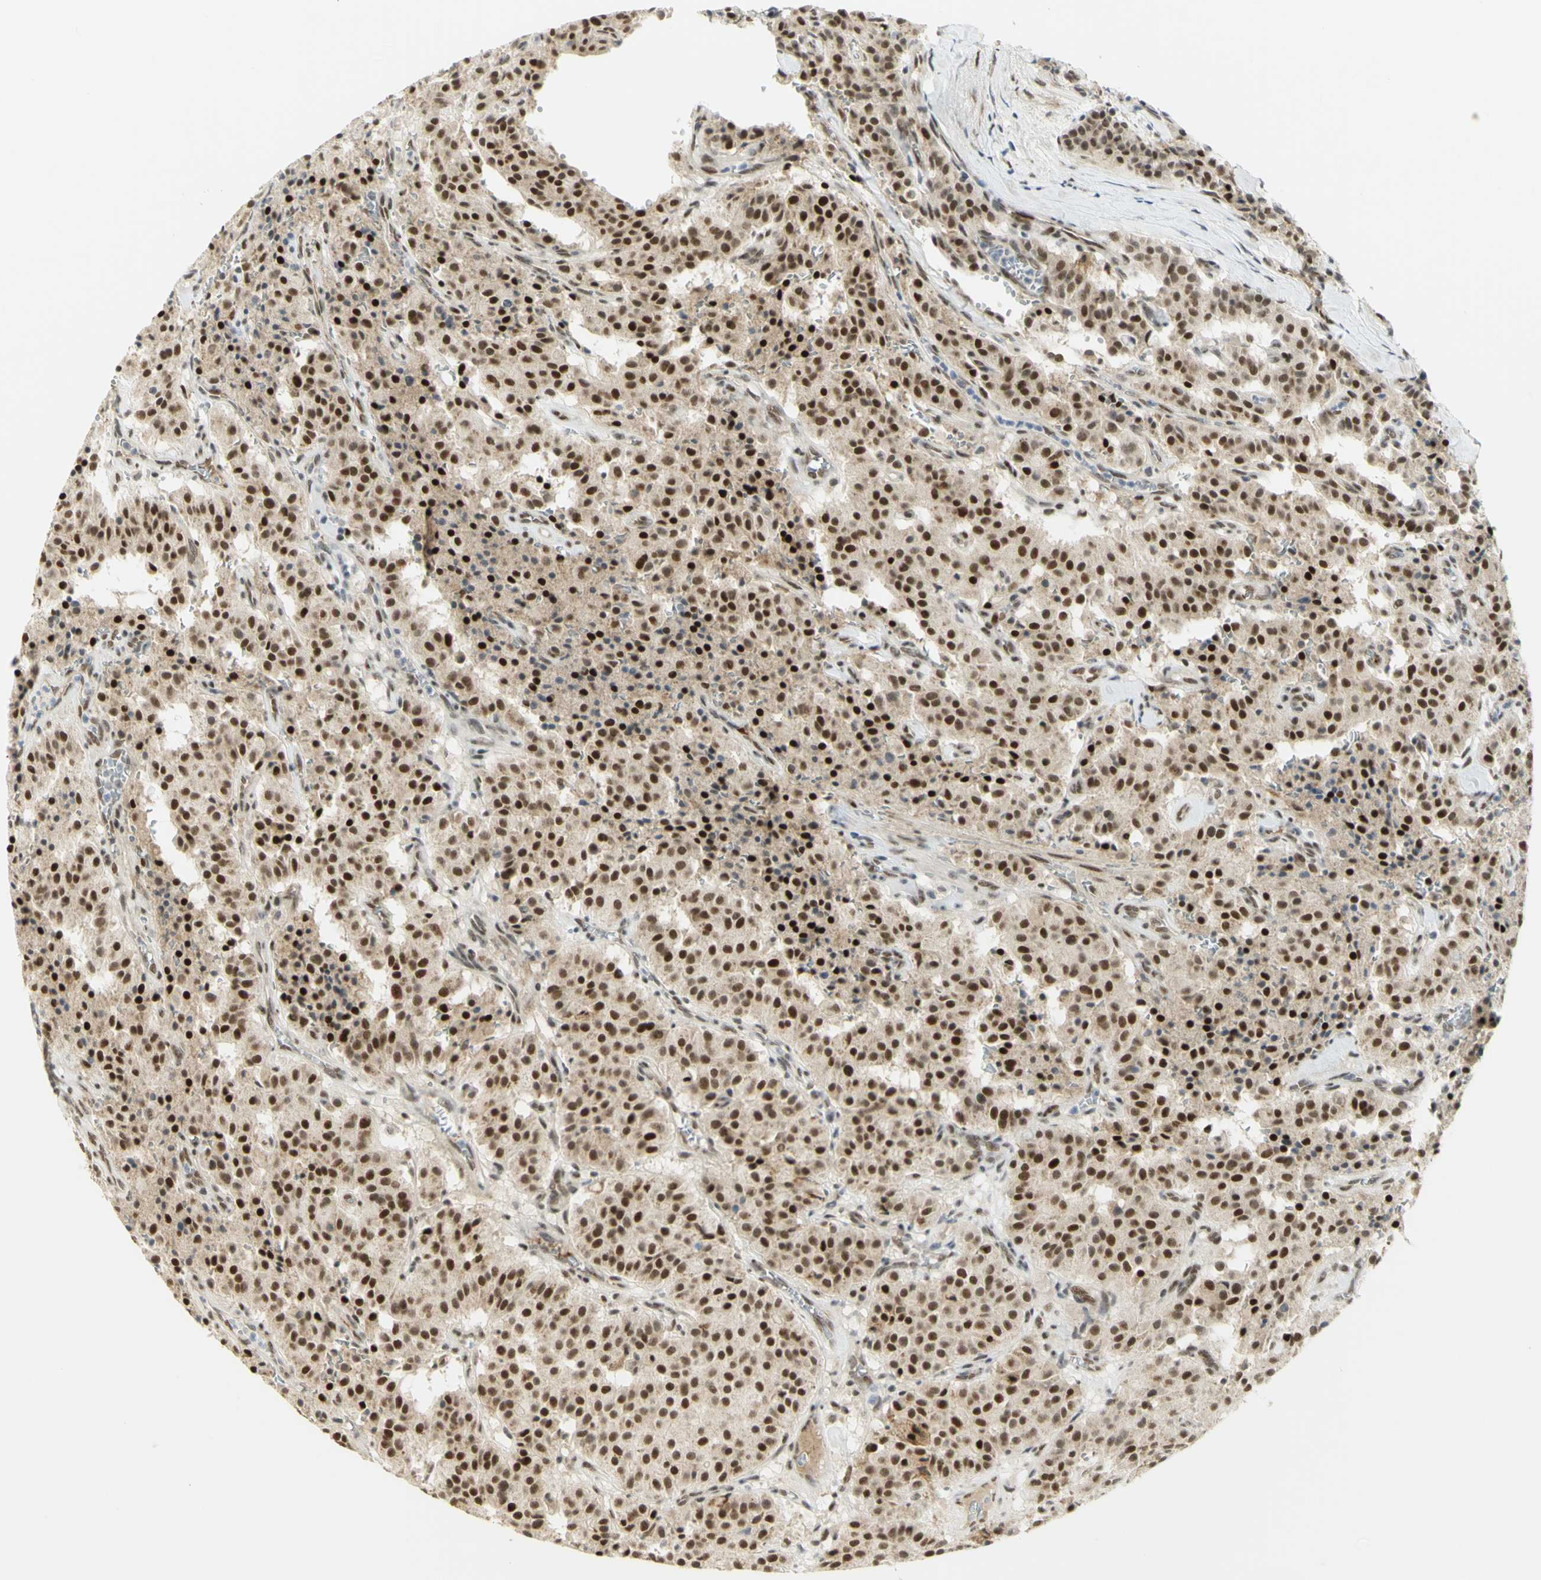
{"staining": {"intensity": "strong", "quantity": ">75%", "location": "nuclear"}, "tissue": "carcinoid", "cell_type": "Tumor cells", "image_type": "cancer", "snomed": [{"axis": "morphology", "description": "Carcinoid, malignant, NOS"}, {"axis": "topography", "description": "Lung"}], "caption": "High-power microscopy captured an IHC photomicrograph of carcinoid, revealing strong nuclear positivity in approximately >75% of tumor cells.", "gene": "DDX1", "patient": {"sex": "male", "age": 30}}